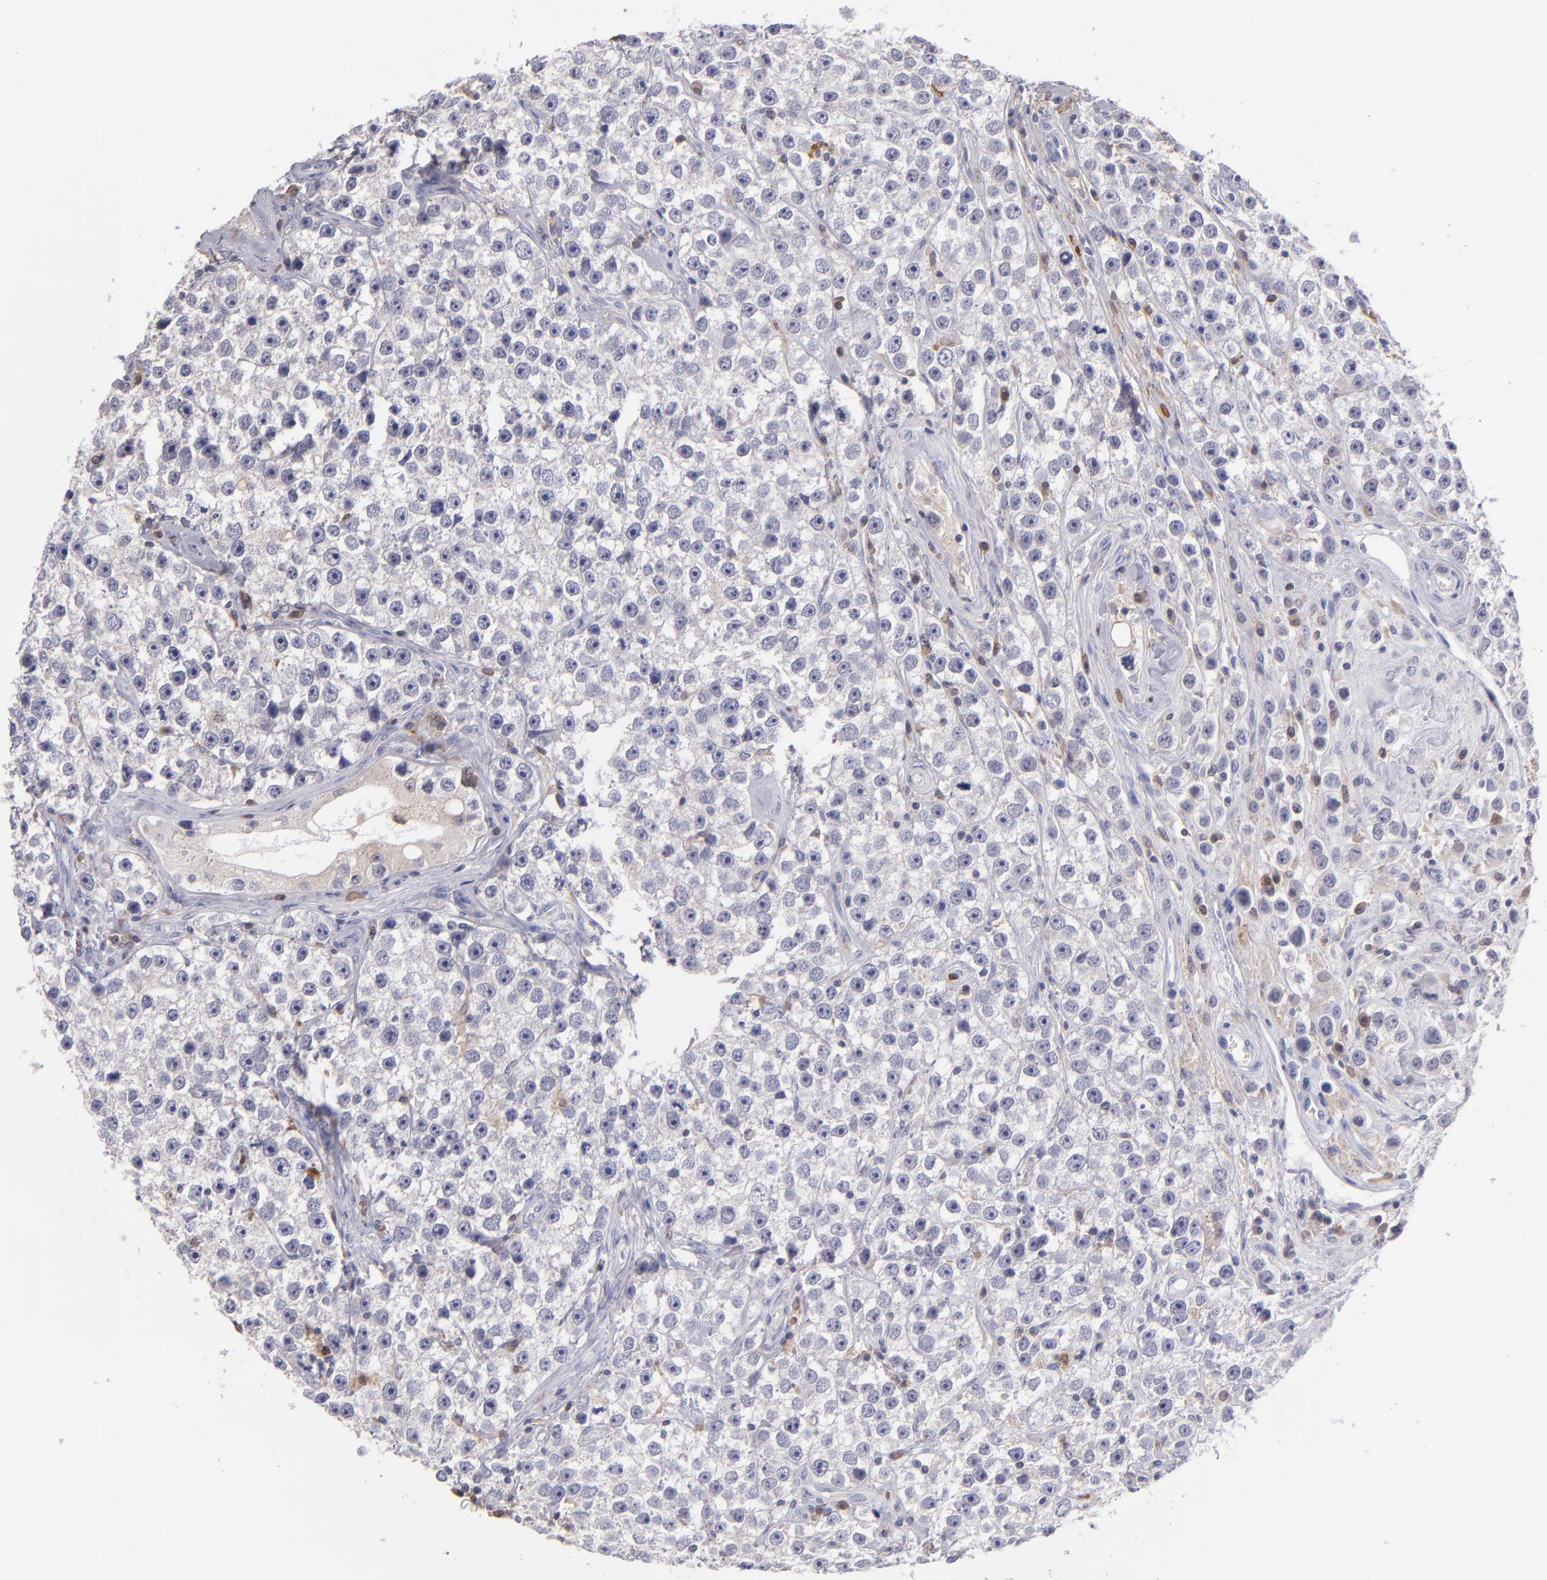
{"staining": {"intensity": "negative", "quantity": "none", "location": "none"}, "tissue": "testis cancer", "cell_type": "Tumor cells", "image_type": "cancer", "snomed": [{"axis": "morphology", "description": "Seminoma, NOS"}, {"axis": "topography", "description": "Testis"}], "caption": "There is no significant positivity in tumor cells of testis cancer (seminoma). Brightfield microscopy of immunohistochemistry (IHC) stained with DAB (3,3'-diaminobenzidine) (brown) and hematoxylin (blue), captured at high magnification.", "gene": "PRKCD", "patient": {"sex": "male", "age": 32}}